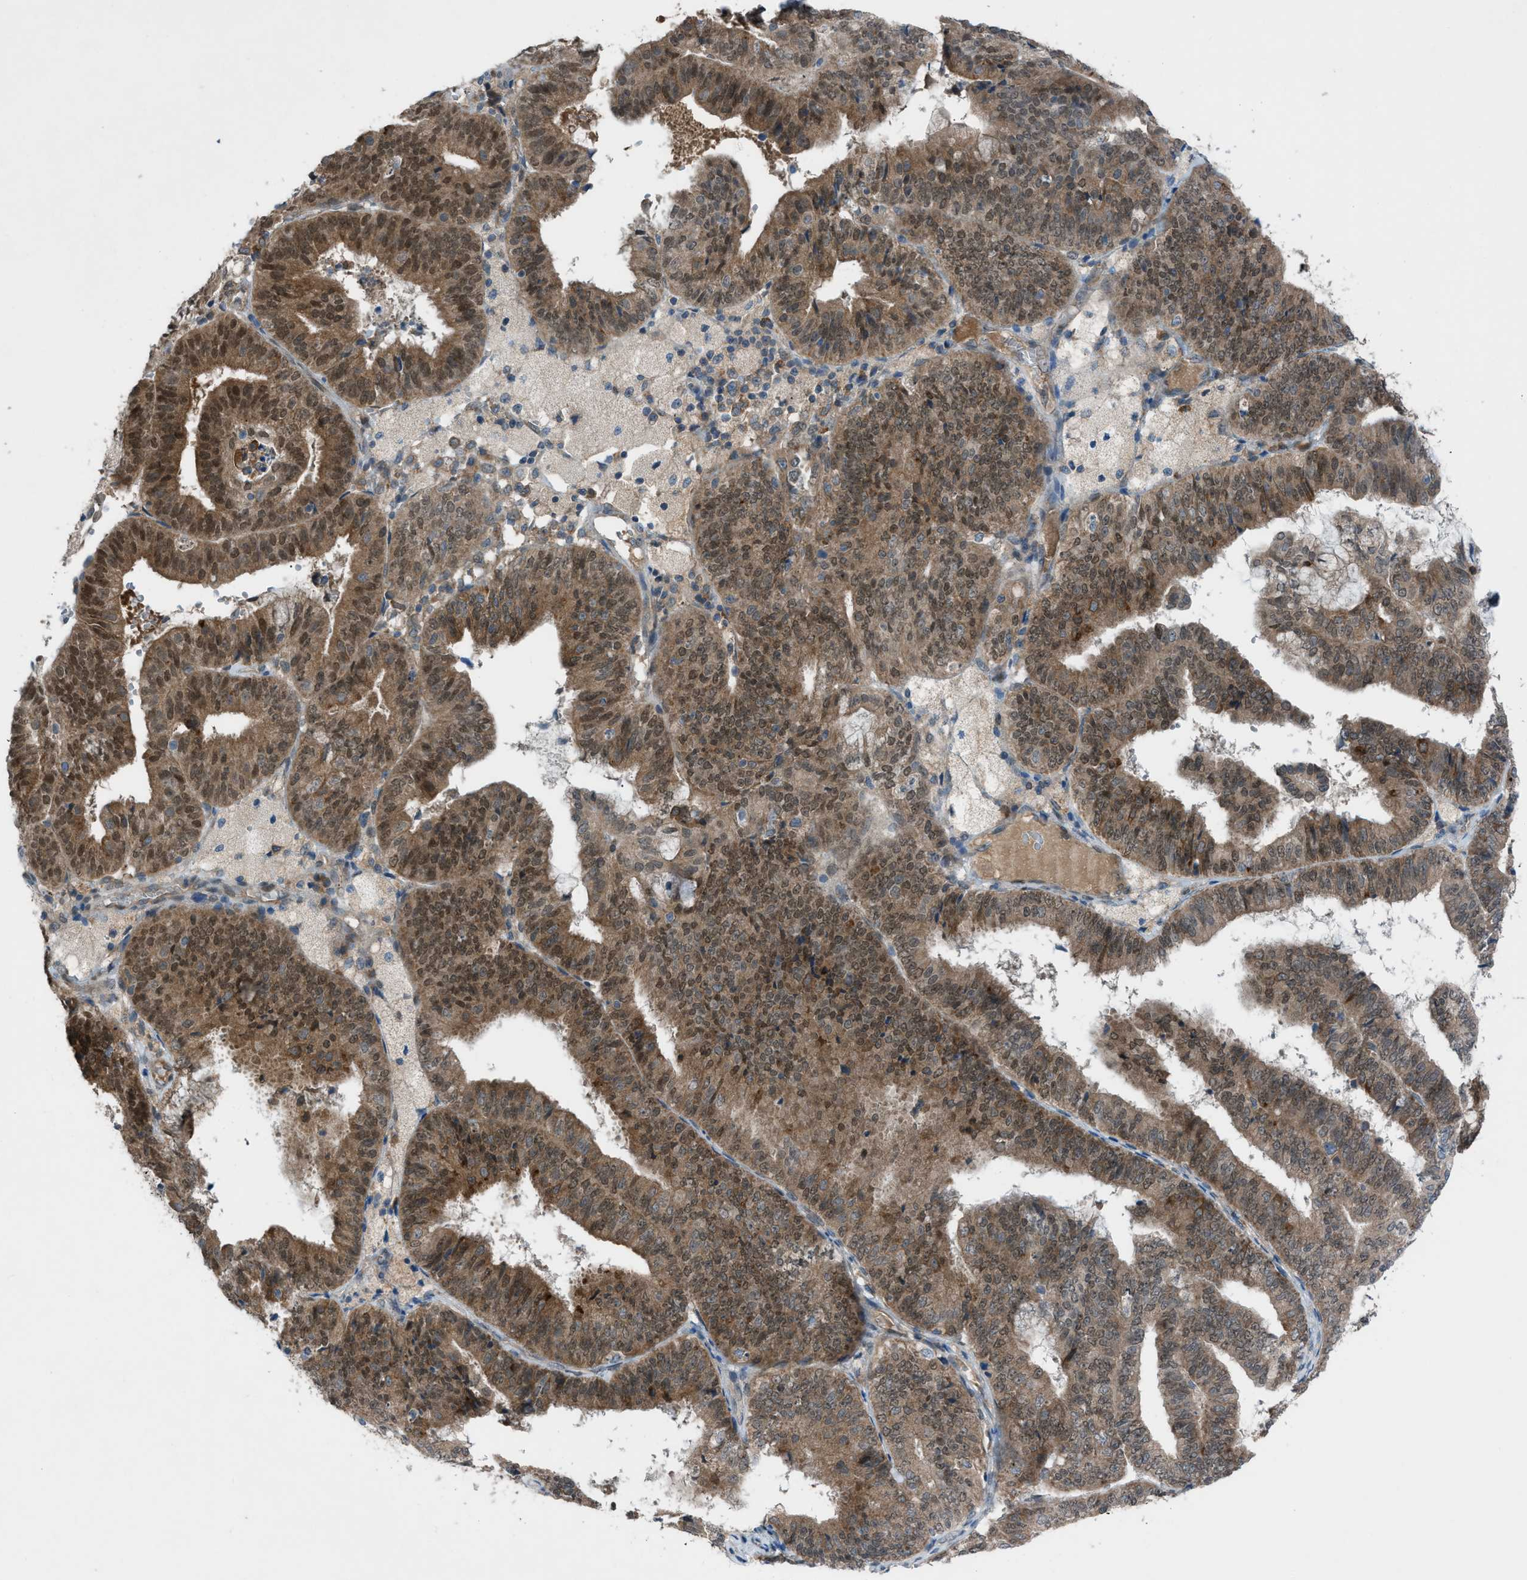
{"staining": {"intensity": "moderate", "quantity": ">75%", "location": "cytoplasmic/membranous,nuclear"}, "tissue": "endometrial cancer", "cell_type": "Tumor cells", "image_type": "cancer", "snomed": [{"axis": "morphology", "description": "Adenocarcinoma, NOS"}, {"axis": "topography", "description": "Endometrium"}], "caption": "Immunohistochemistry (IHC) histopathology image of neoplastic tissue: human endometrial adenocarcinoma stained using immunohistochemistry (IHC) shows medium levels of moderate protein expression localized specifically in the cytoplasmic/membranous and nuclear of tumor cells, appearing as a cytoplasmic/membranous and nuclear brown color.", "gene": "DYRK1A", "patient": {"sex": "female", "age": 63}}